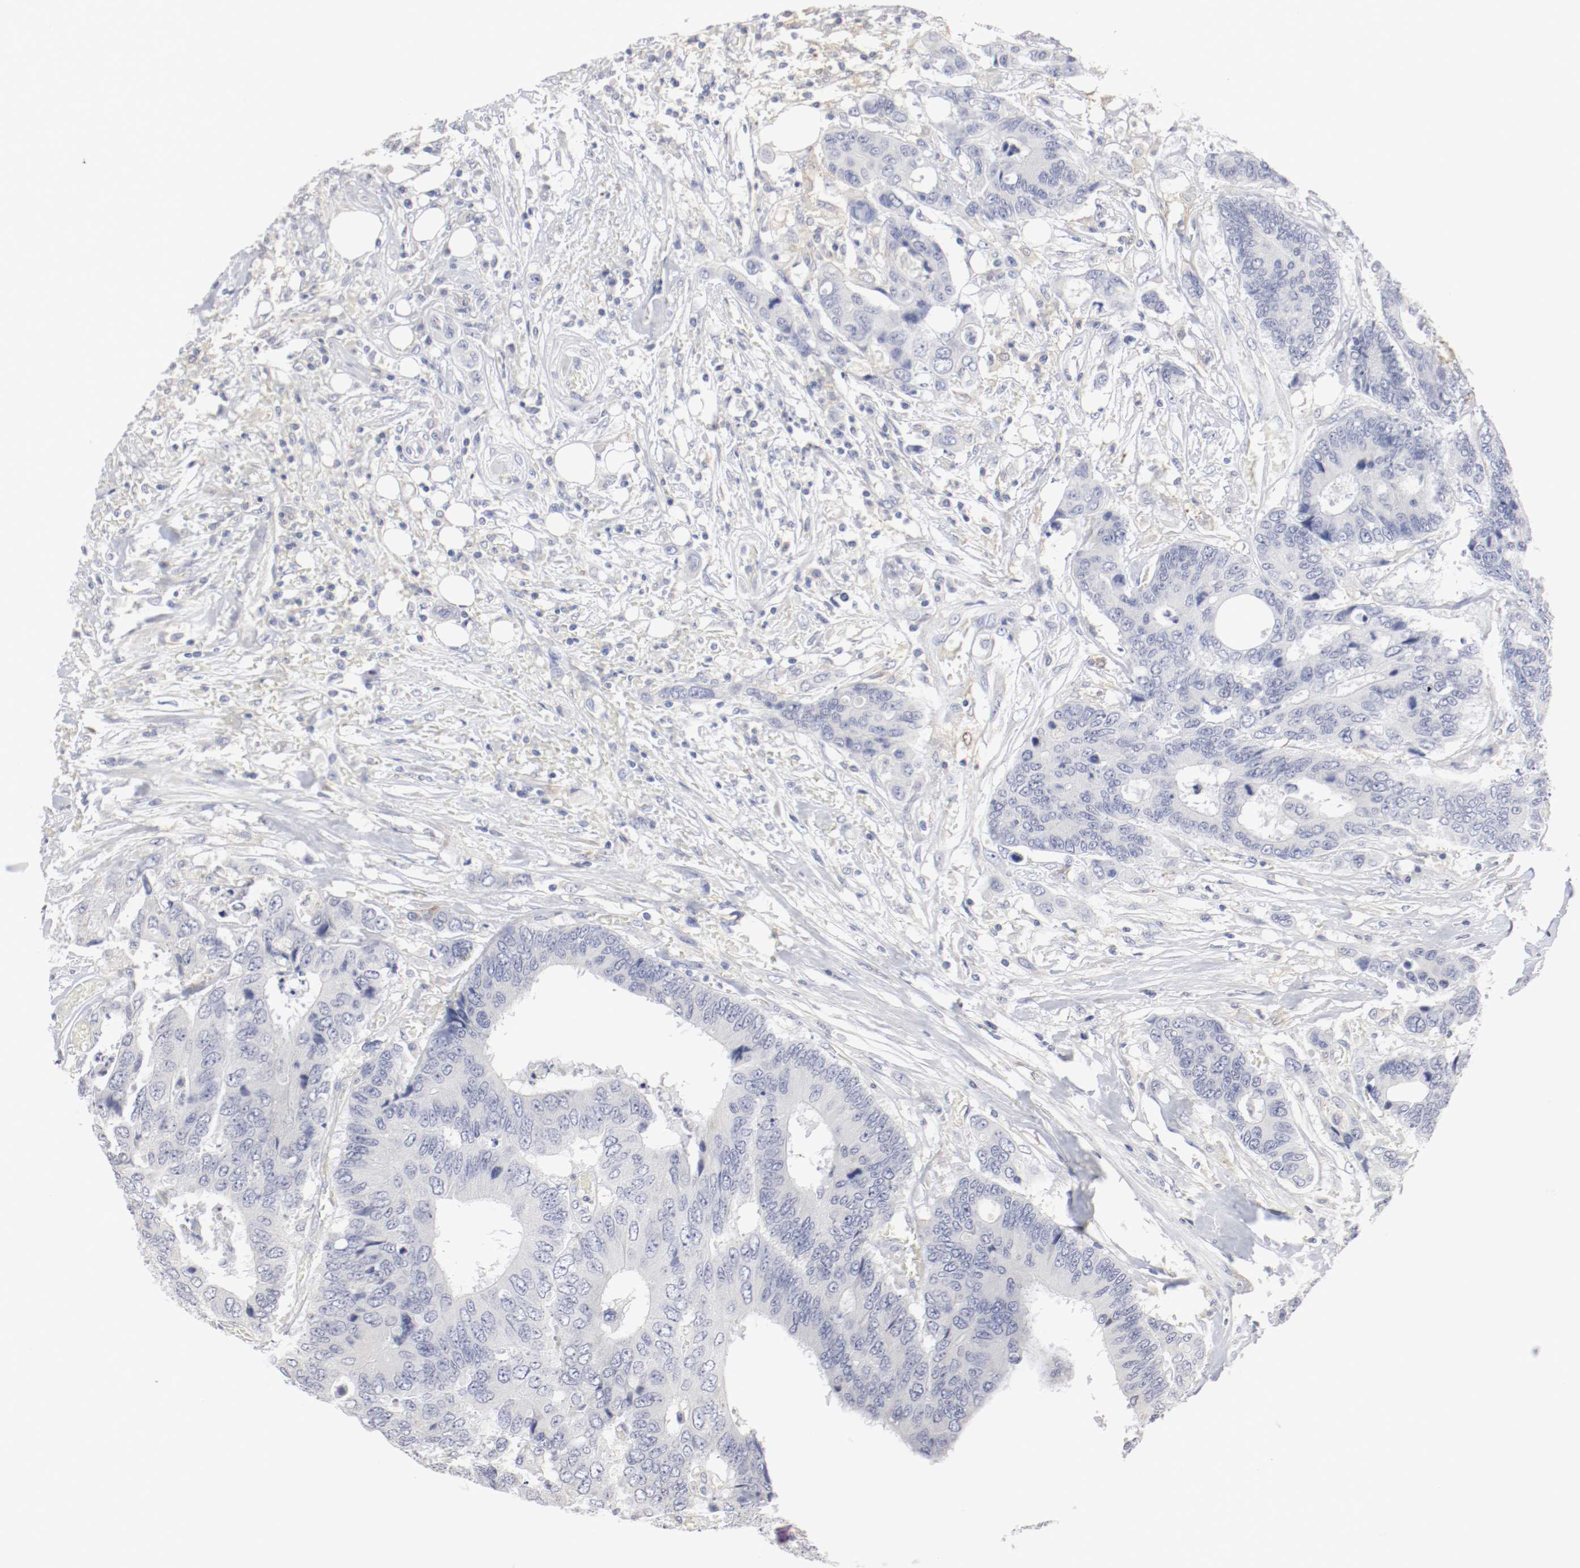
{"staining": {"intensity": "moderate", "quantity": "<25%", "location": "cytoplasmic/membranous"}, "tissue": "colorectal cancer", "cell_type": "Tumor cells", "image_type": "cancer", "snomed": [{"axis": "morphology", "description": "Adenocarcinoma, NOS"}, {"axis": "topography", "description": "Rectum"}], "caption": "A high-resolution histopathology image shows immunohistochemistry (IHC) staining of colorectal cancer, which displays moderate cytoplasmic/membranous positivity in approximately <25% of tumor cells.", "gene": "ITGAX", "patient": {"sex": "male", "age": 55}}